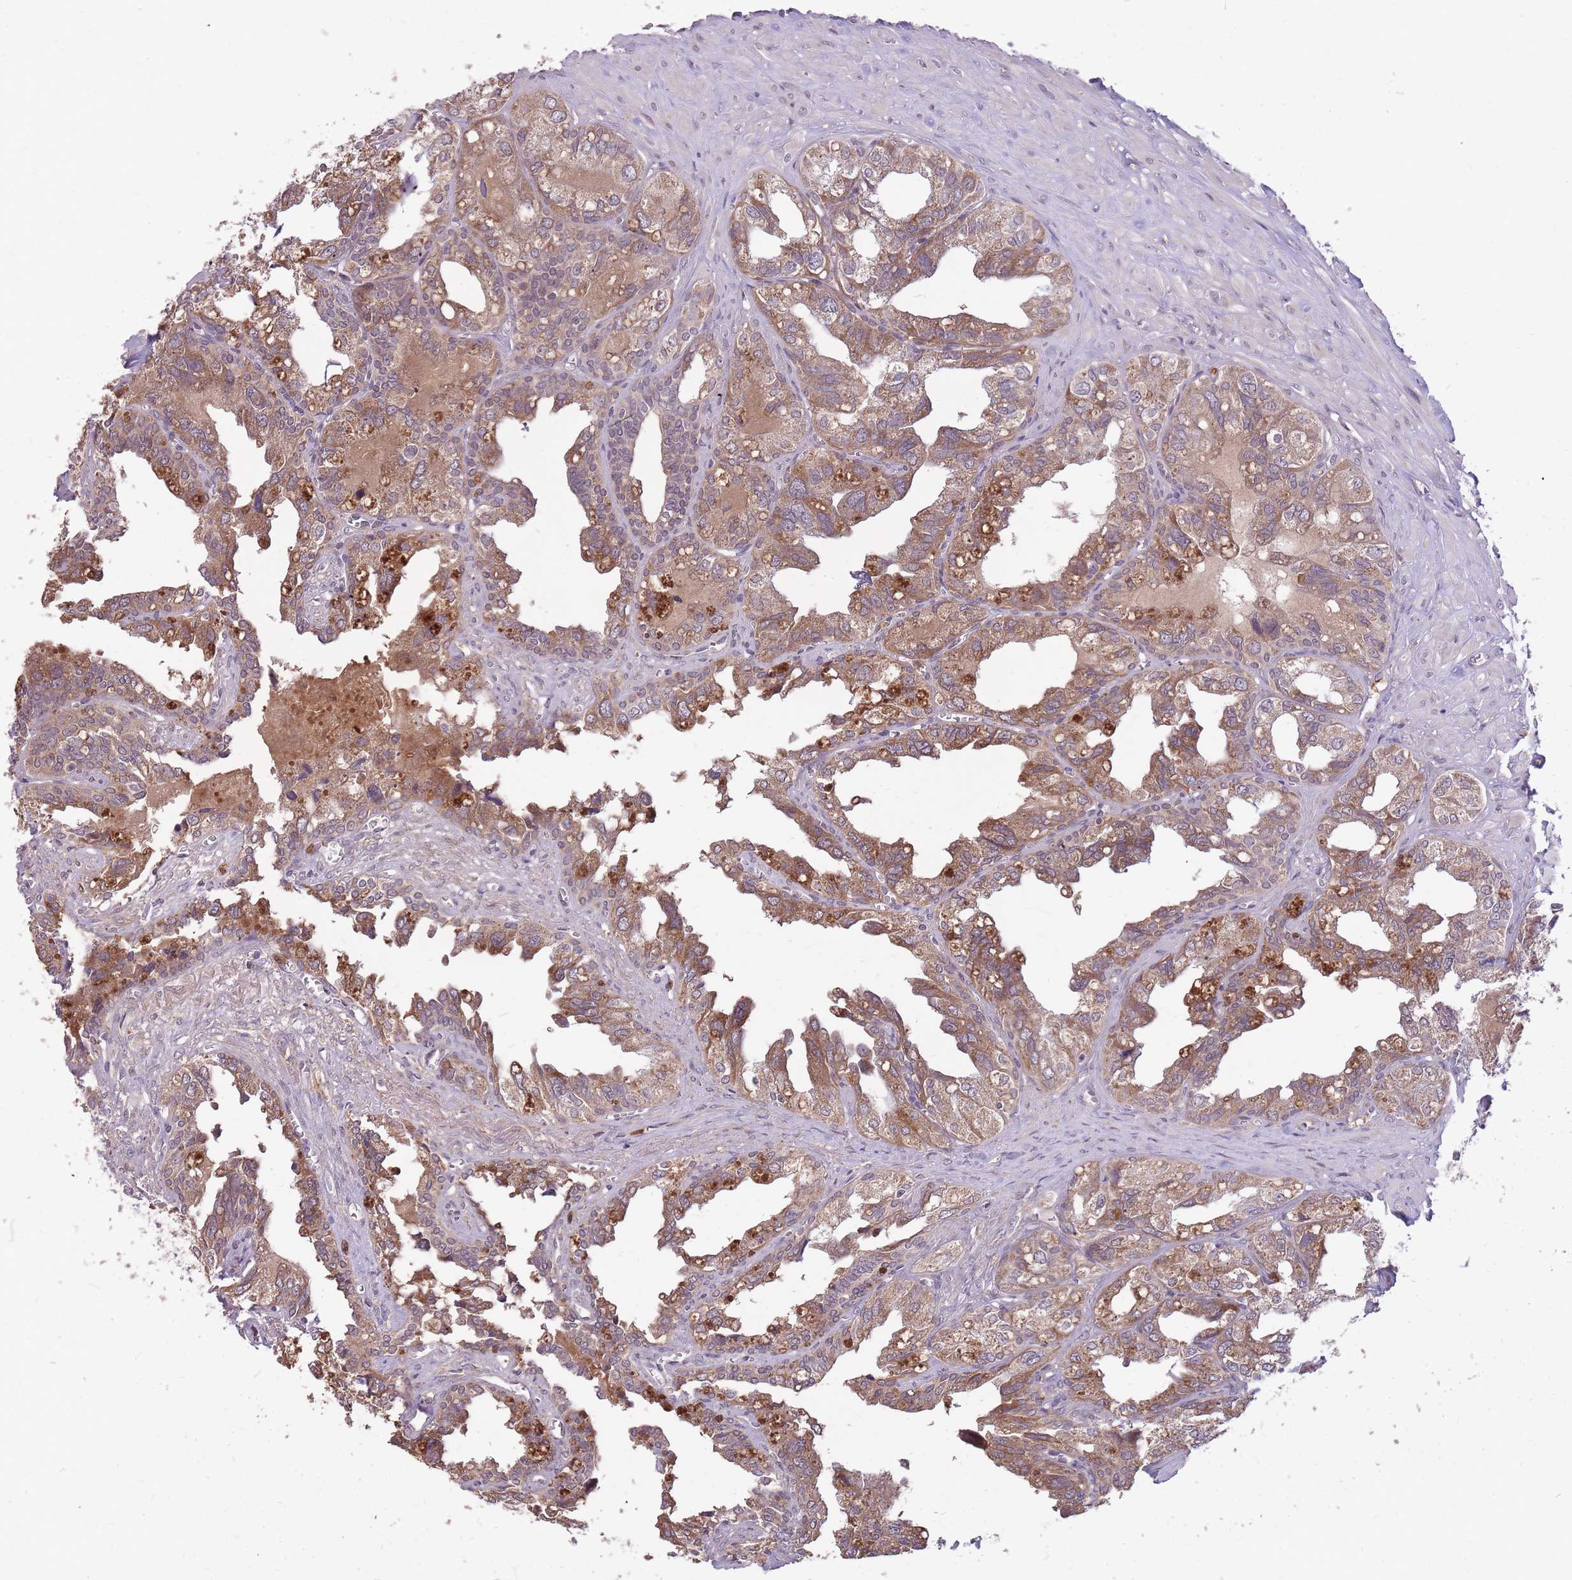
{"staining": {"intensity": "moderate", "quantity": ">75%", "location": "cytoplasmic/membranous"}, "tissue": "seminal vesicle", "cell_type": "Glandular cells", "image_type": "normal", "snomed": [{"axis": "morphology", "description": "Normal tissue, NOS"}, {"axis": "topography", "description": "Seminal veicle"}], "caption": "Protein staining displays moderate cytoplasmic/membranous expression in about >75% of glandular cells in normal seminal vesicle. (brown staining indicates protein expression, while blue staining denotes nuclei).", "gene": "IGF2BP2", "patient": {"sex": "male", "age": 67}}